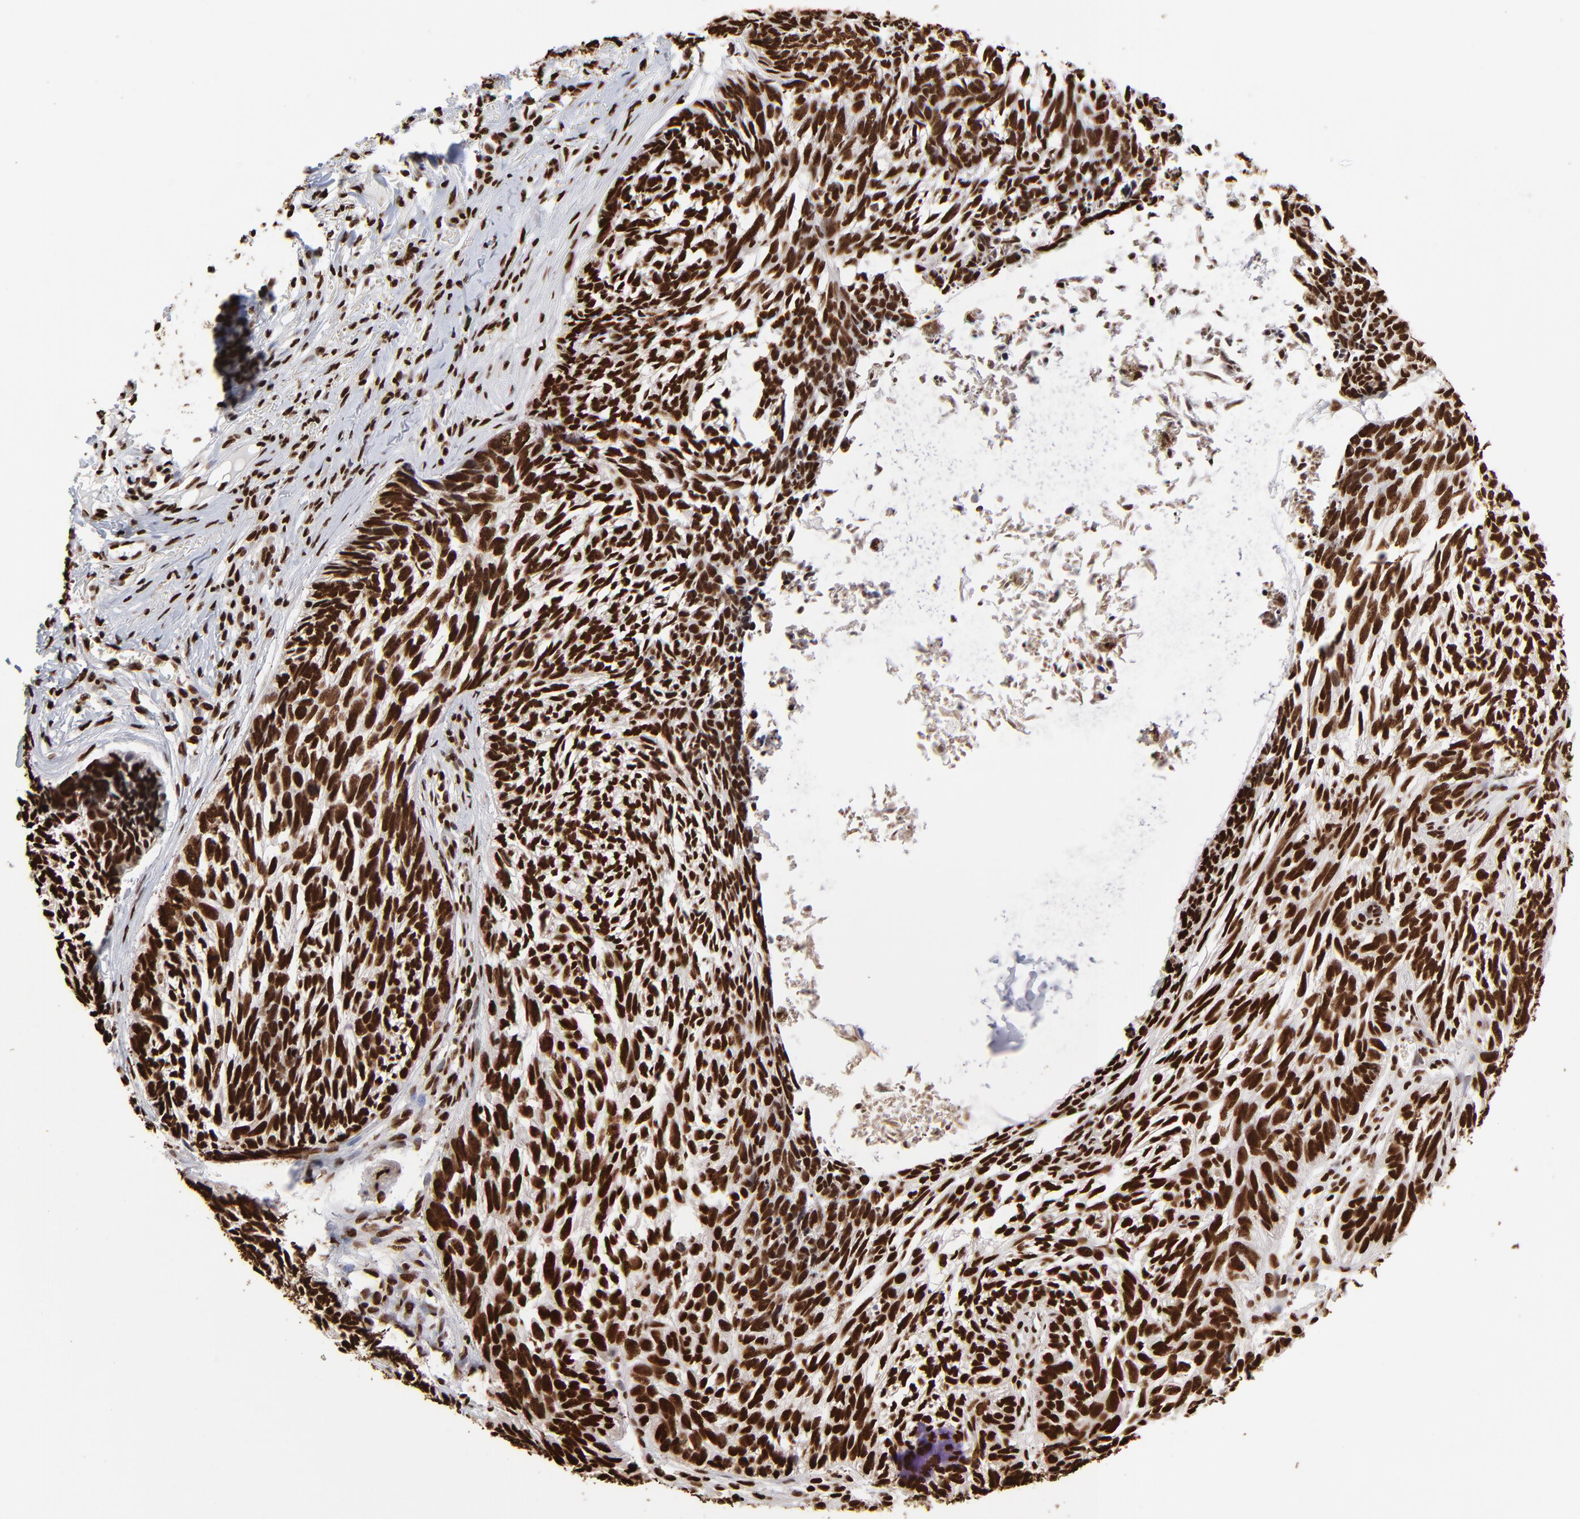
{"staining": {"intensity": "strong", "quantity": ">75%", "location": "nuclear"}, "tissue": "skin cancer", "cell_type": "Tumor cells", "image_type": "cancer", "snomed": [{"axis": "morphology", "description": "Basal cell carcinoma"}, {"axis": "topography", "description": "Skin"}], "caption": "The immunohistochemical stain shows strong nuclear expression in tumor cells of skin basal cell carcinoma tissue.", "gene": "ZNF544", "patient": {"sex": "male", "age": 63}}